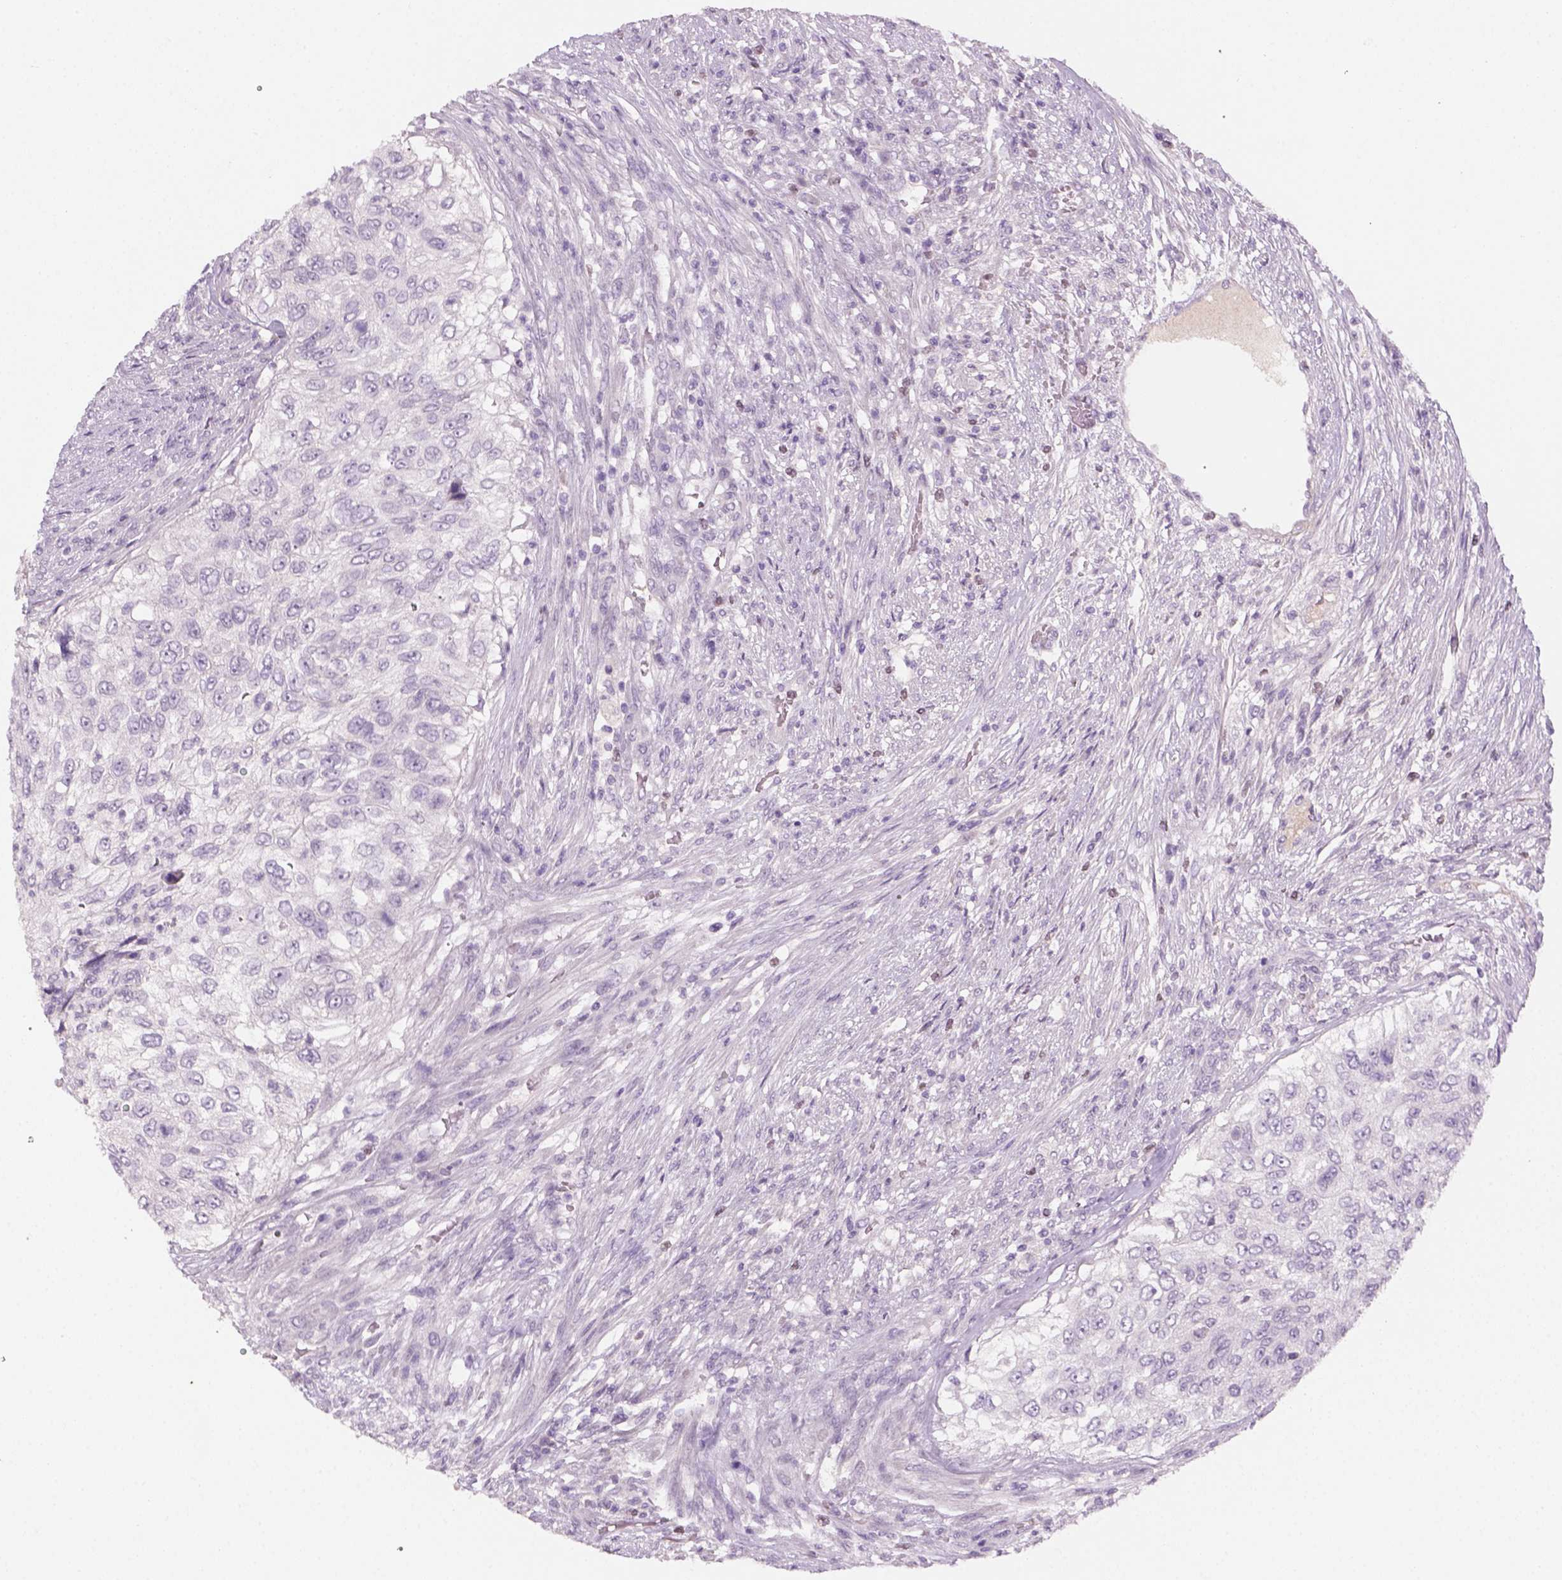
{"staining": {"intensity": "negative", "quantity": "none", "location": "none"}, "tissue": "urothelial cancer", "cell_type": "Tumor cells", "image_type": "cancer", "snomed": [{"axis": "morphology", "description": "Urothelial carcinoma, High grade"}, {"axis": "topography", "description": "Urinary bladder"}], "caption": "Human urothelial cancer stained for a protein using IHC displays no staining in tumor cells.", "gene": "GFI1B", "patient": {"sex": "female", "age": 60}}